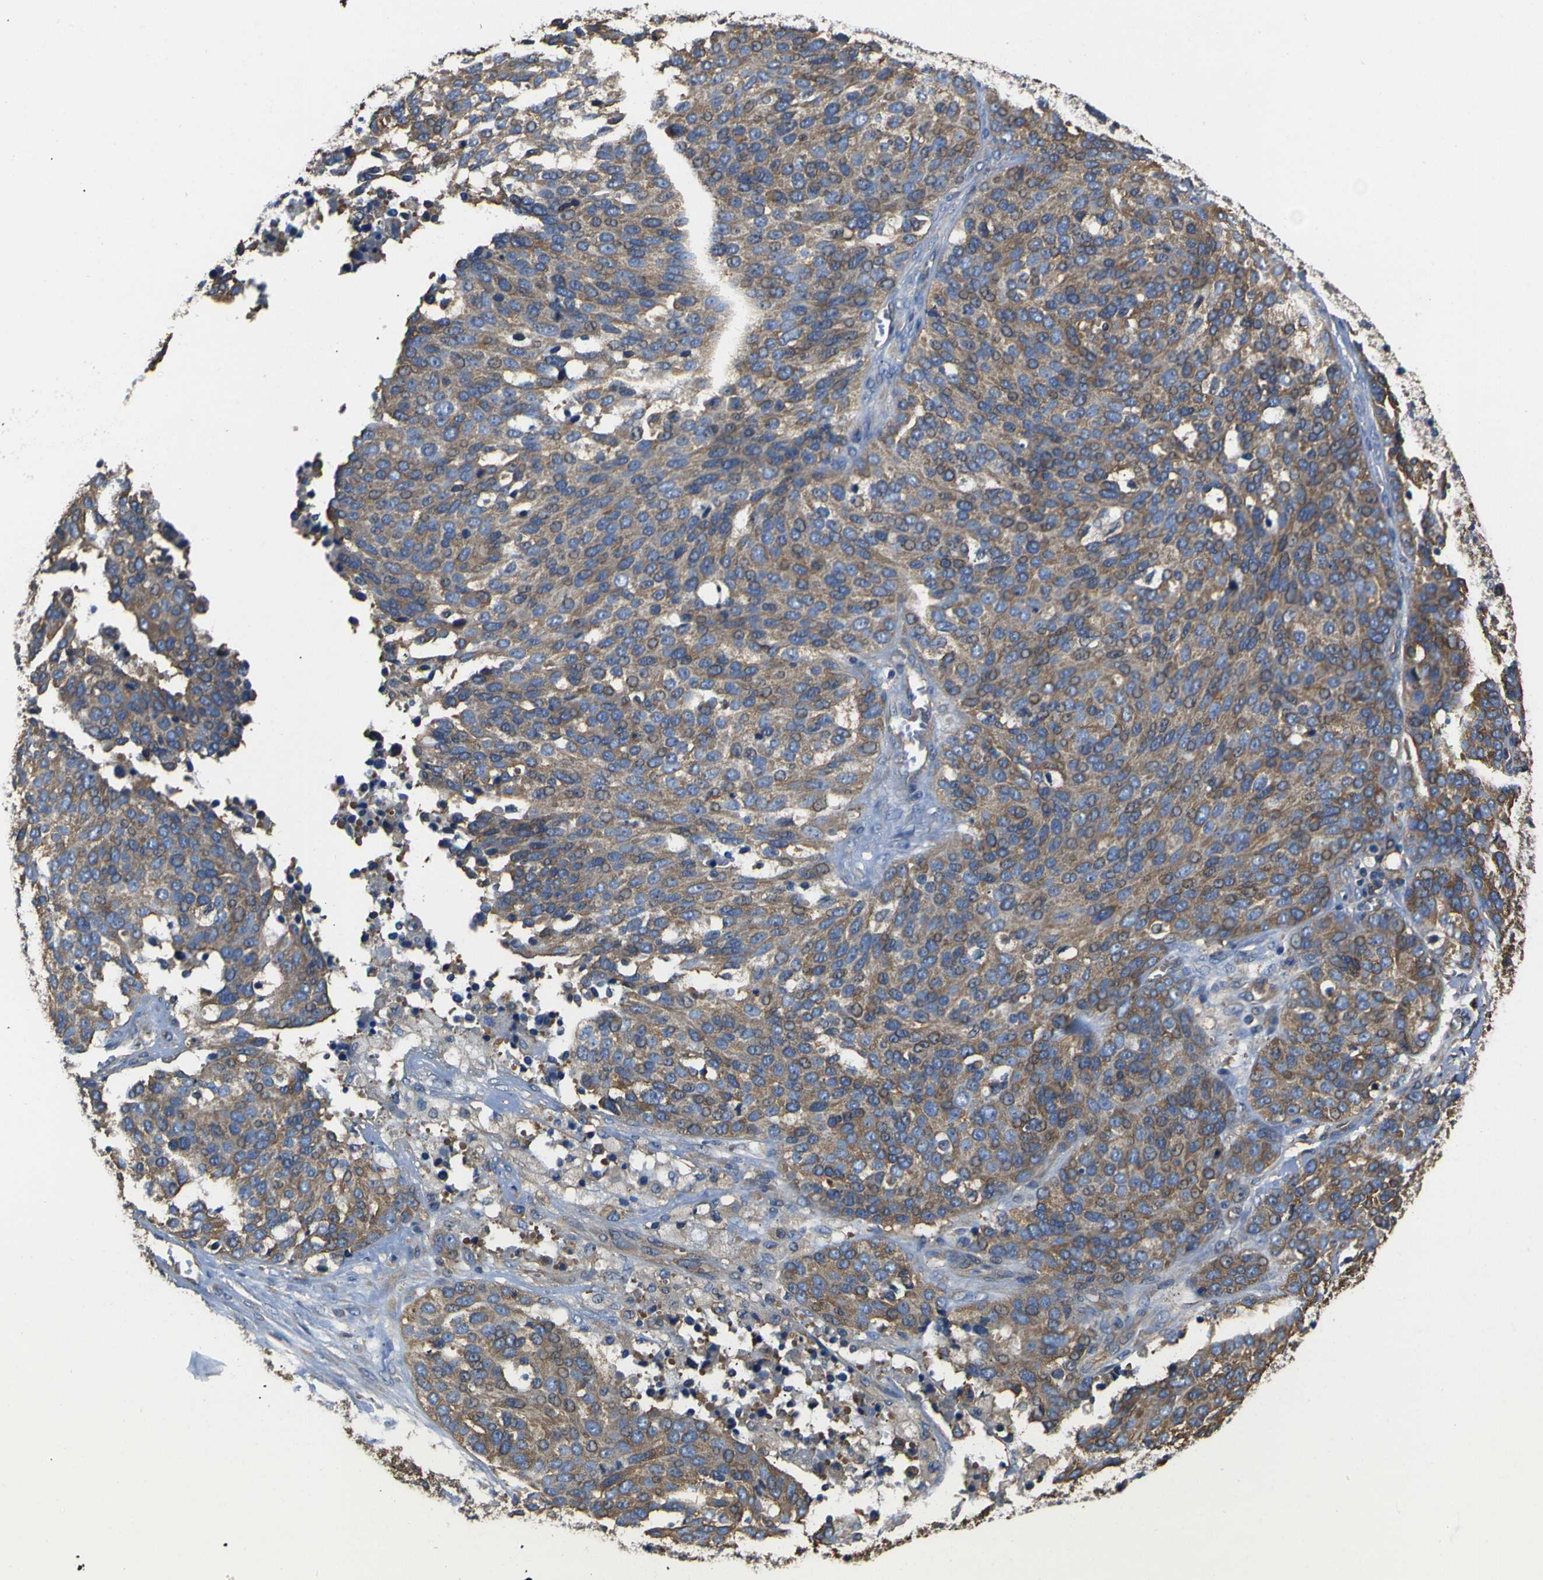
{"staining": {"intensity": "moderate", "quantity": ">75%", "location": "cytoplasmic/membranous"}, "tissue": "ovarian cancer", "cell_type": "Tumor cells", "image_type": "cancer", "snomed": [{"axis": "morphology", "description": "Cystadenocarcinoma, serous, NOS"}, {"axis": "topography", "description": "Ovary"}], "caption": "DAB (3,3'-diaminobenzidine) immunohistochemical staining of human ovarian serous cystadenocarcinoma shows moderate cytoplasmic/membranous protein expression in approximately >75% of tumor cells. The protein of interest is shown in brown color, while the nuclei are stained blue.", "gene": "TUBB", "patient": {"sex": "female", "age": 44}}